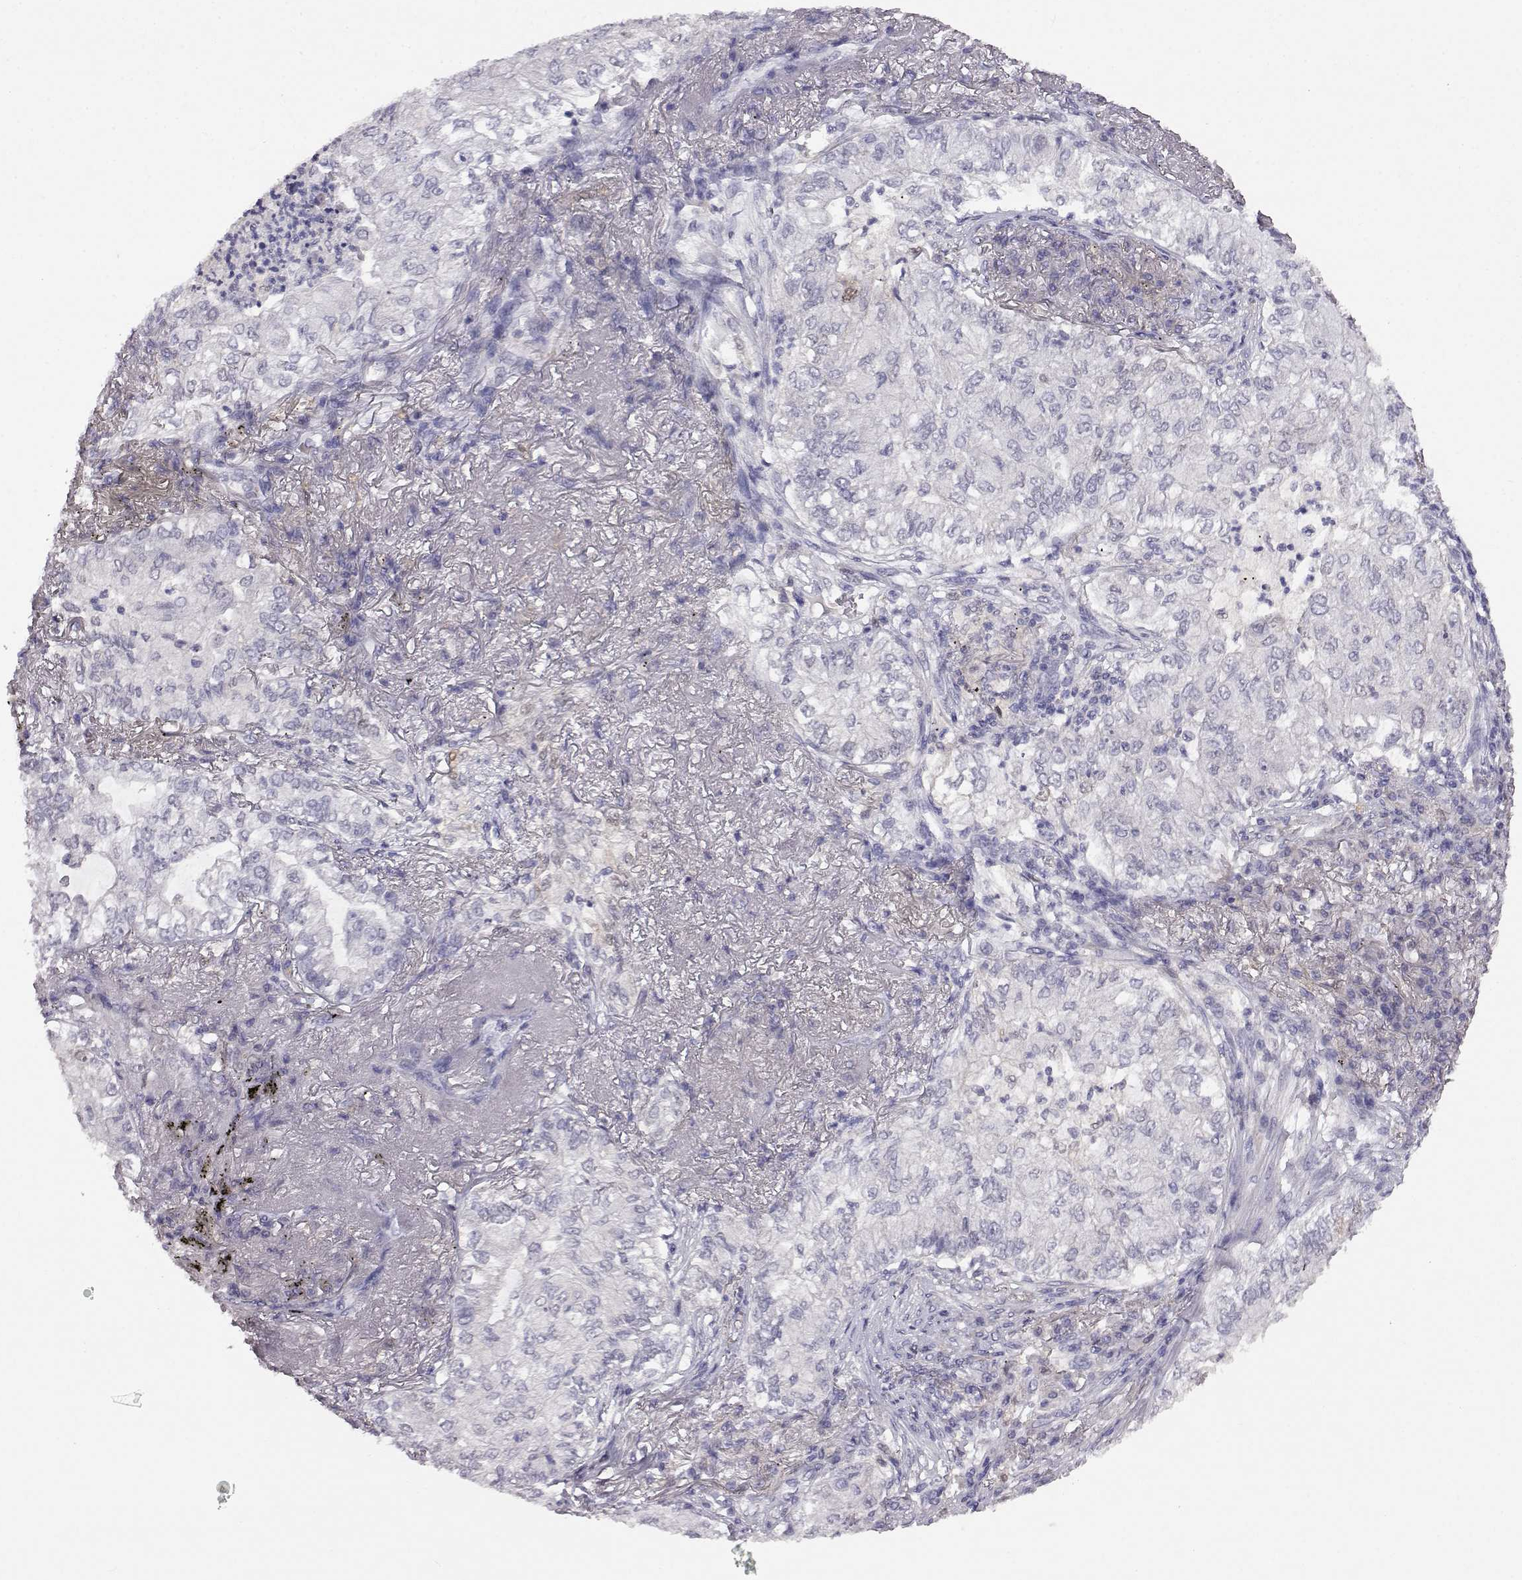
{"staining": {"intensity": "negative", "quantity": "none", "location": "none"}, "tissue": "lung cancer", "cell_type": "Tumor cells", "image_type": "cancer", "snomed": [{"axis": "morphology", "description": "Adenocarcinoma, NOS"}, {"axis": "topography", "description": "Lung"}], "caption": "This image is of lung cancer (adenocarcinoma) stained with immunohistochemistry to label a protein in brown with the nuclei are counter-stained blue. There is no expression in tumor cells.", "gene": "AKR1B1", "patient": {"sex": "female", "age": 73}}